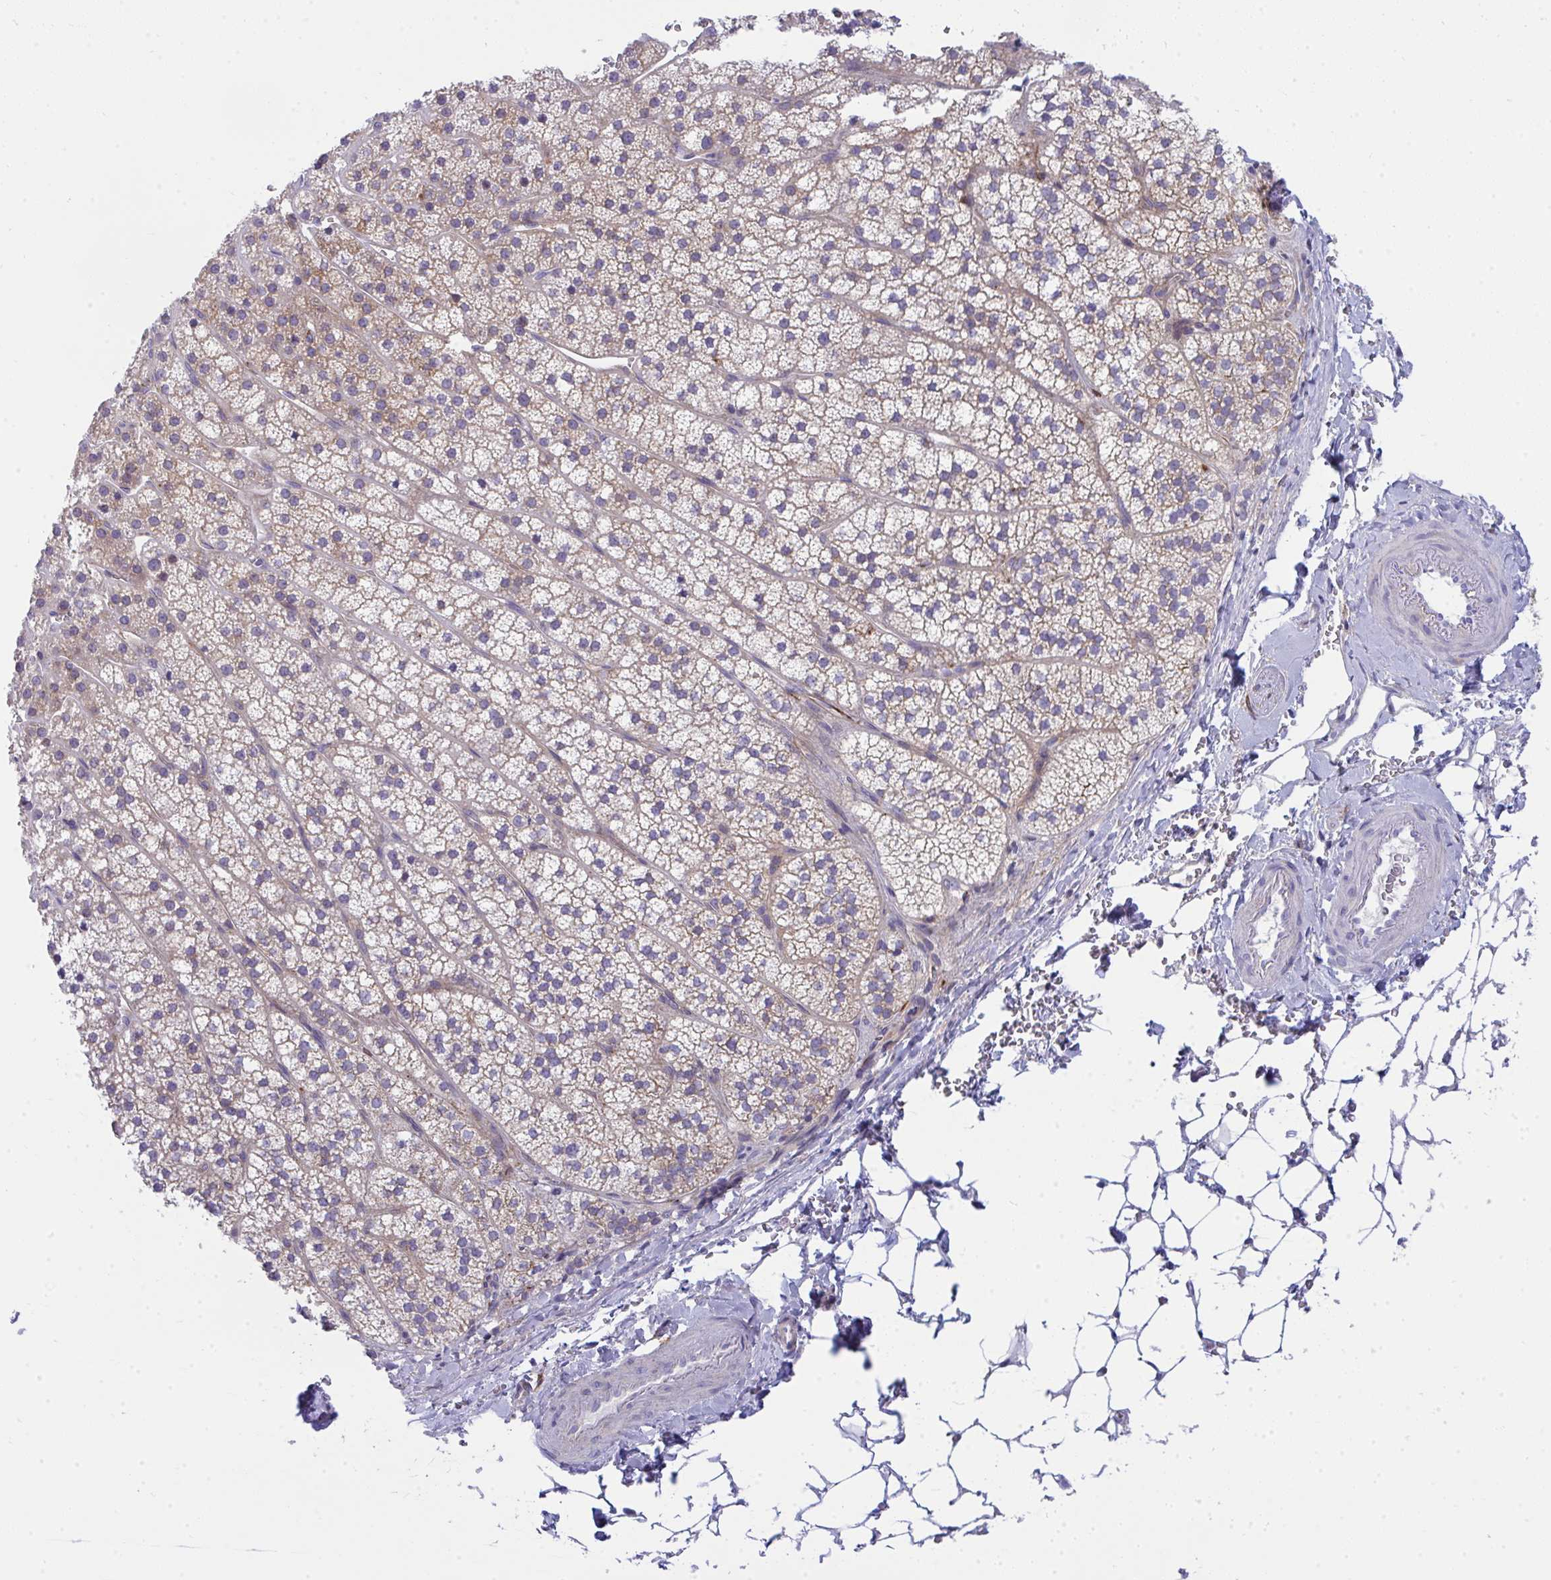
{"staining": {"intensity": "weak", "quantity": "25%-75%", "location": "cytoplasmic/membranous"}, "tissue": "adrenal gland", "cell_type": "Glandular cells", "image_type": "normal", "snomed": [{"axis": "morphology", "description": "Normal tissue, NOS"}, {"axis": "topography", "description": "Adrenal gland"}], "caption": "Benign adrenal gland reveals weak cytoplasmic/membranous expression in about 25%-75% of glandular cells, visualized by immunohistochemistry. (DAB IHC with brightfield microscopy, high magnification).", "gene": "GAB1", "patient": {"sex": "male", "age": 53}}